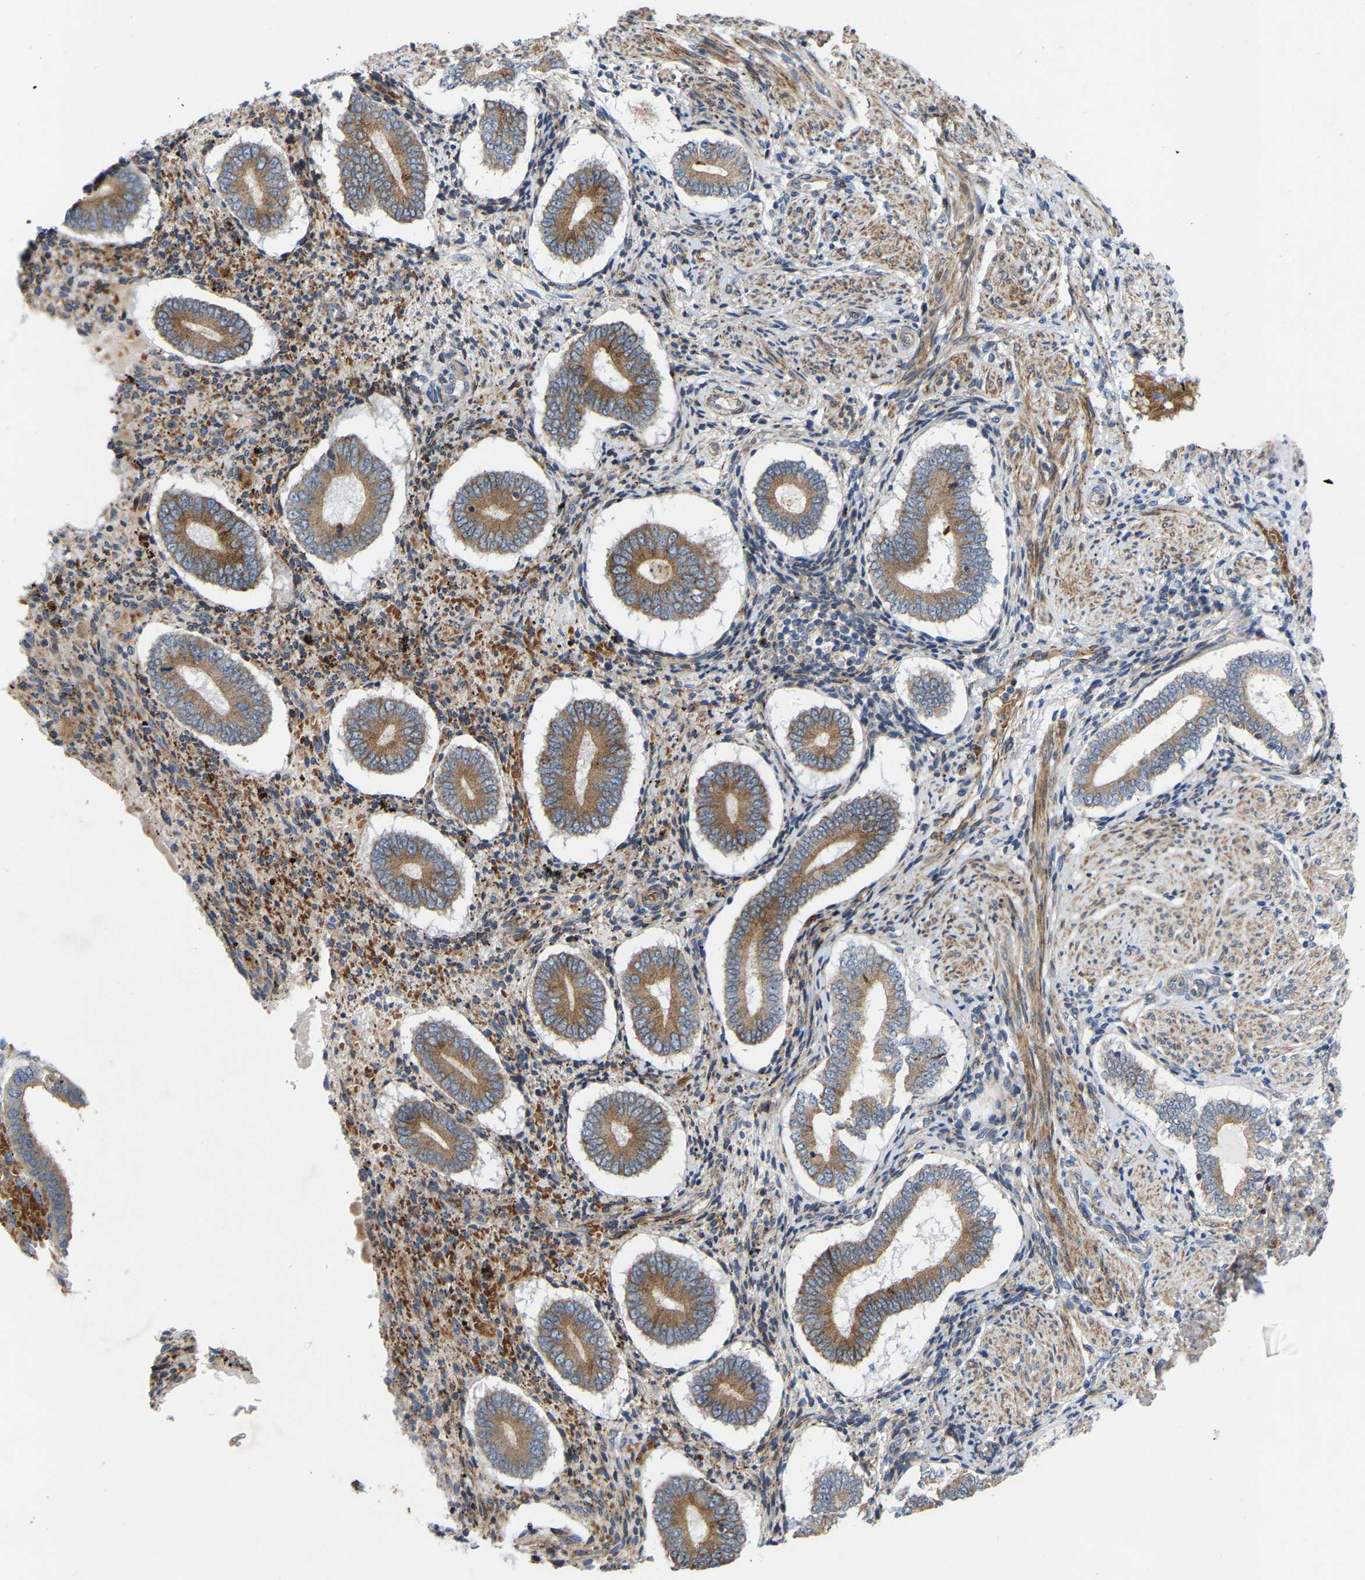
{"staining": {"intensity": "moderate", "quantity": "<25%", "location": "cytoplasmic/membranous"}, "tissue": "endometrium", "cell_type": "Cells in endometrial stroma", "image_type": "normal", "snomed": [{"axis": "morphology", "description": "Normal tissue, NOS"}, {"axis": "topography", "description": "Endometrium"}], "caption": "Immunohistochemistry (DAB (3,3'-diaminobenzidine)) staining of normal human endometrium reveals moderate cytoplasmic/membranous protein expression in about <25% of cells in endometrial stroma. Immunohistochemistry stains the protein in brown and the nuclei are stained blue.", "gene": "TOR1B", "patient": {"sex": "female", "age": 42}}